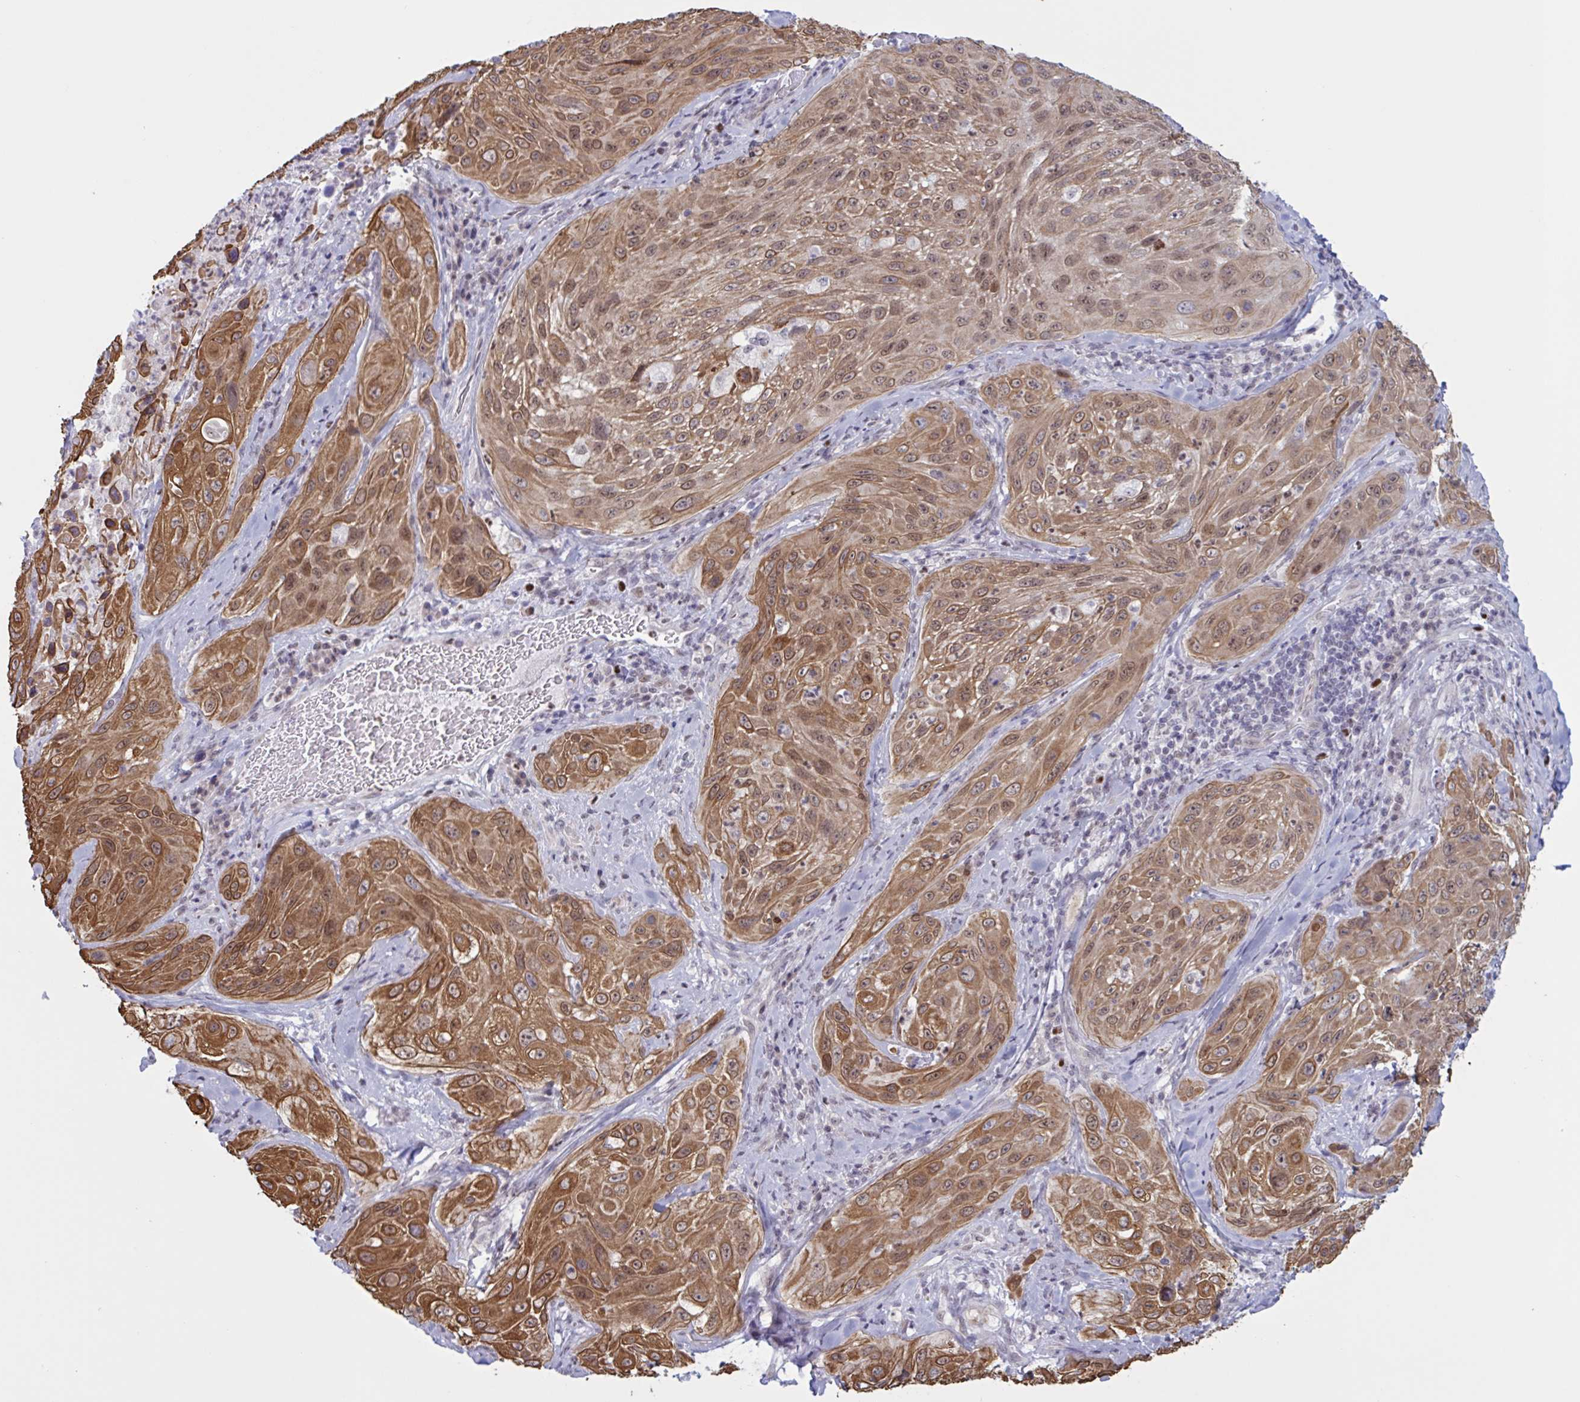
{"staining": {"intensity": "moderate", "quantity": ">75%", "location": "cytoplasmic/membranous,nuclear"}, "tissue": "cervical cancer", "cell_type": "Tumor cells", "image_type": "cancer", "snomed": [{"axis": "morphology", "description": "Squamous cell carcinoma, NOS"}, {"axis": "topography", "description": "Cervix"}], "caption": "Human cervical cancer stained with a protein marker displays moderate staining in tumor cells.", "gene": "PRMT6", "patient": {"sex": "female", "age": 42}}